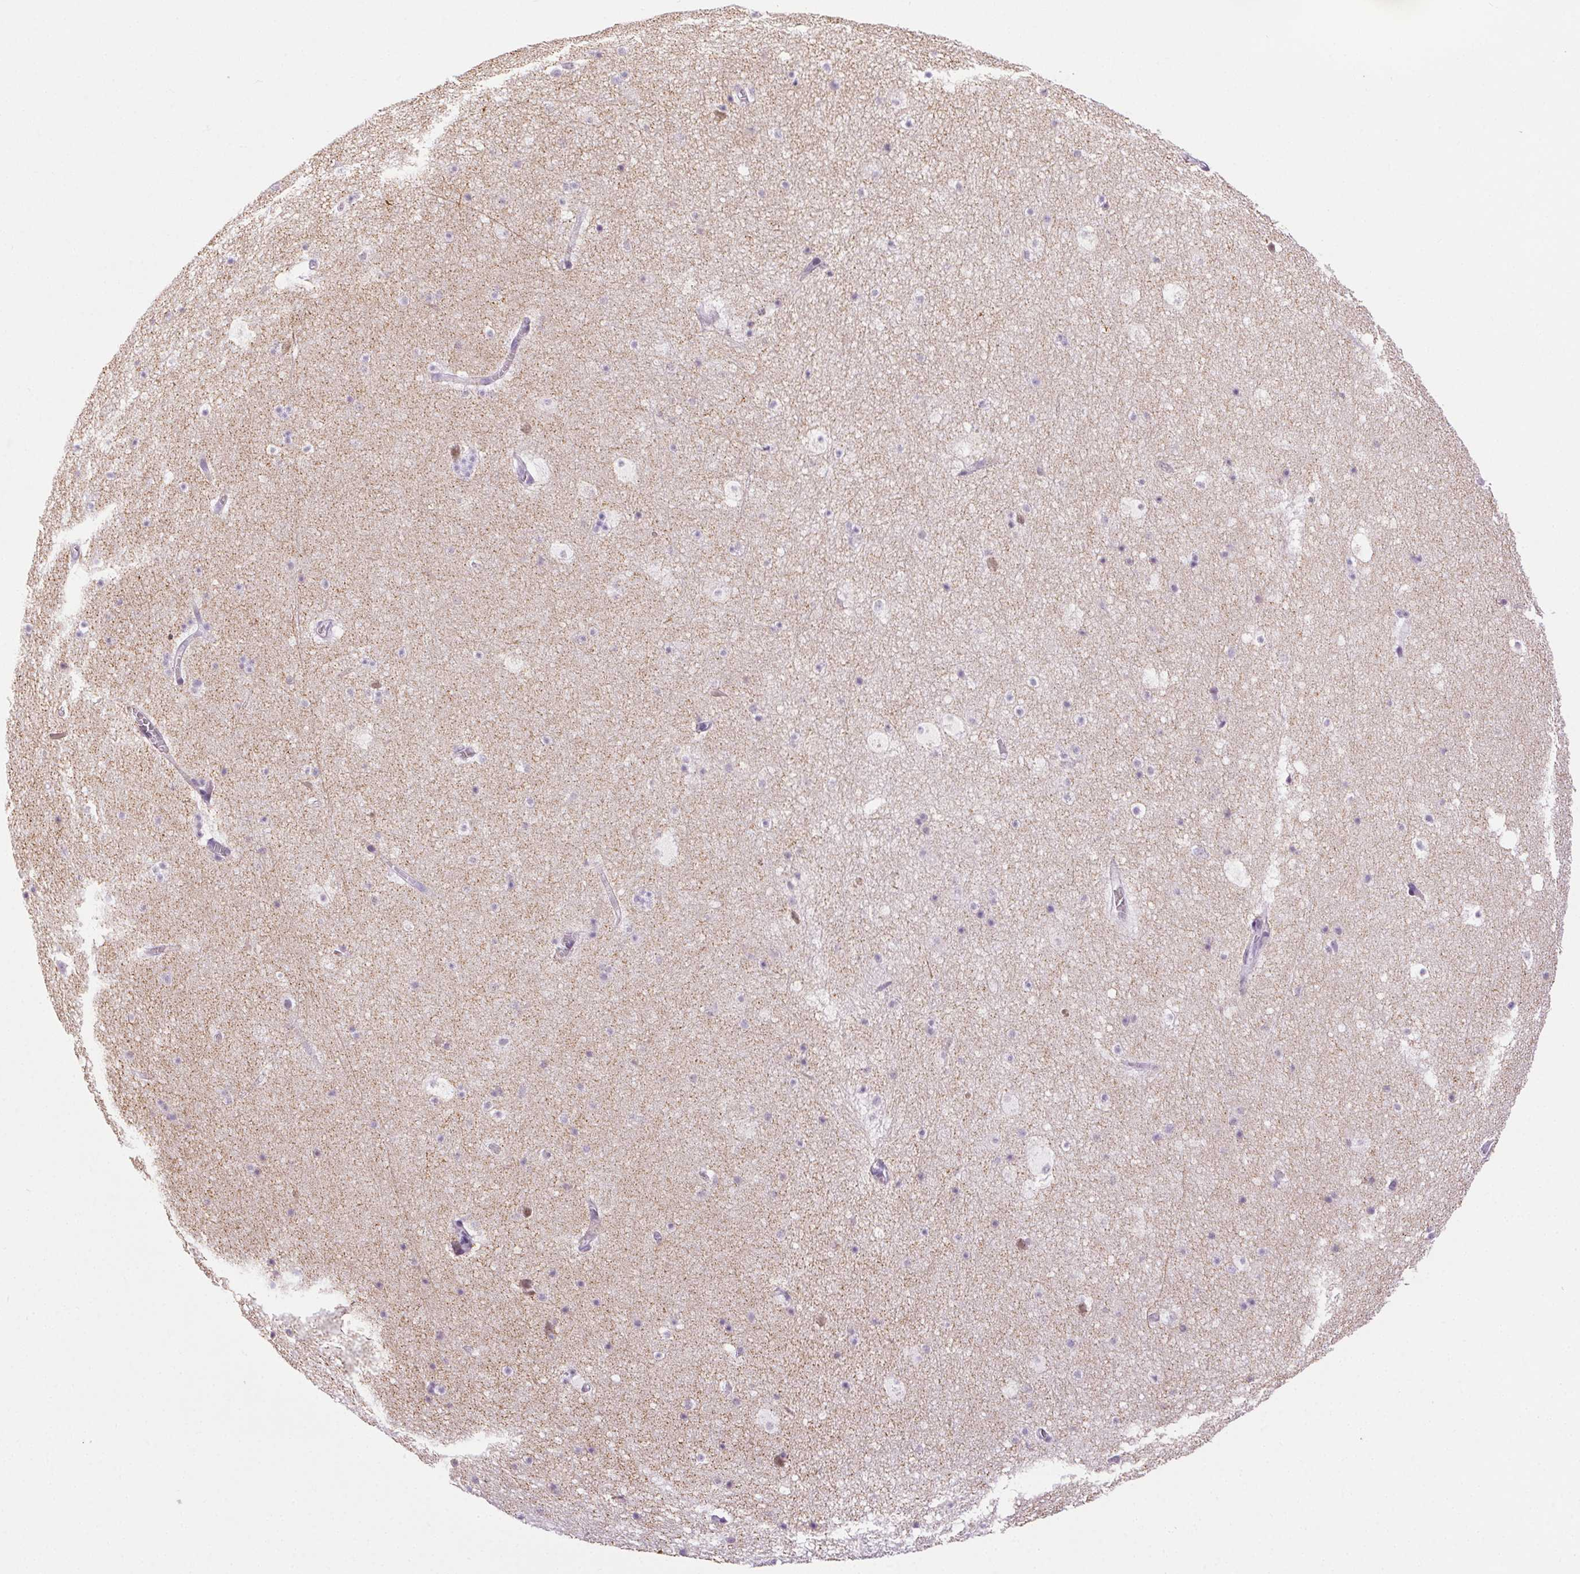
{"staining": {"intensity": "negative", "quantity": "none", "location": "none"}, "tissue": "hippocampus", "cell_type": "Glial cells", "image_type": "normal", "snomed": [{"axis": "morphology", "description": "Normal tissue, NOS"}, {"axis": "topography", "description": "Hippocampus"}], "caption": "The histopathology image shows no staining of glial cells in normal hippocampus. (DAB IHC visualized using brightfield microscopy, high magnification).", "gene": "CADPS", "patient": {"sex": "male", "age": 26}}